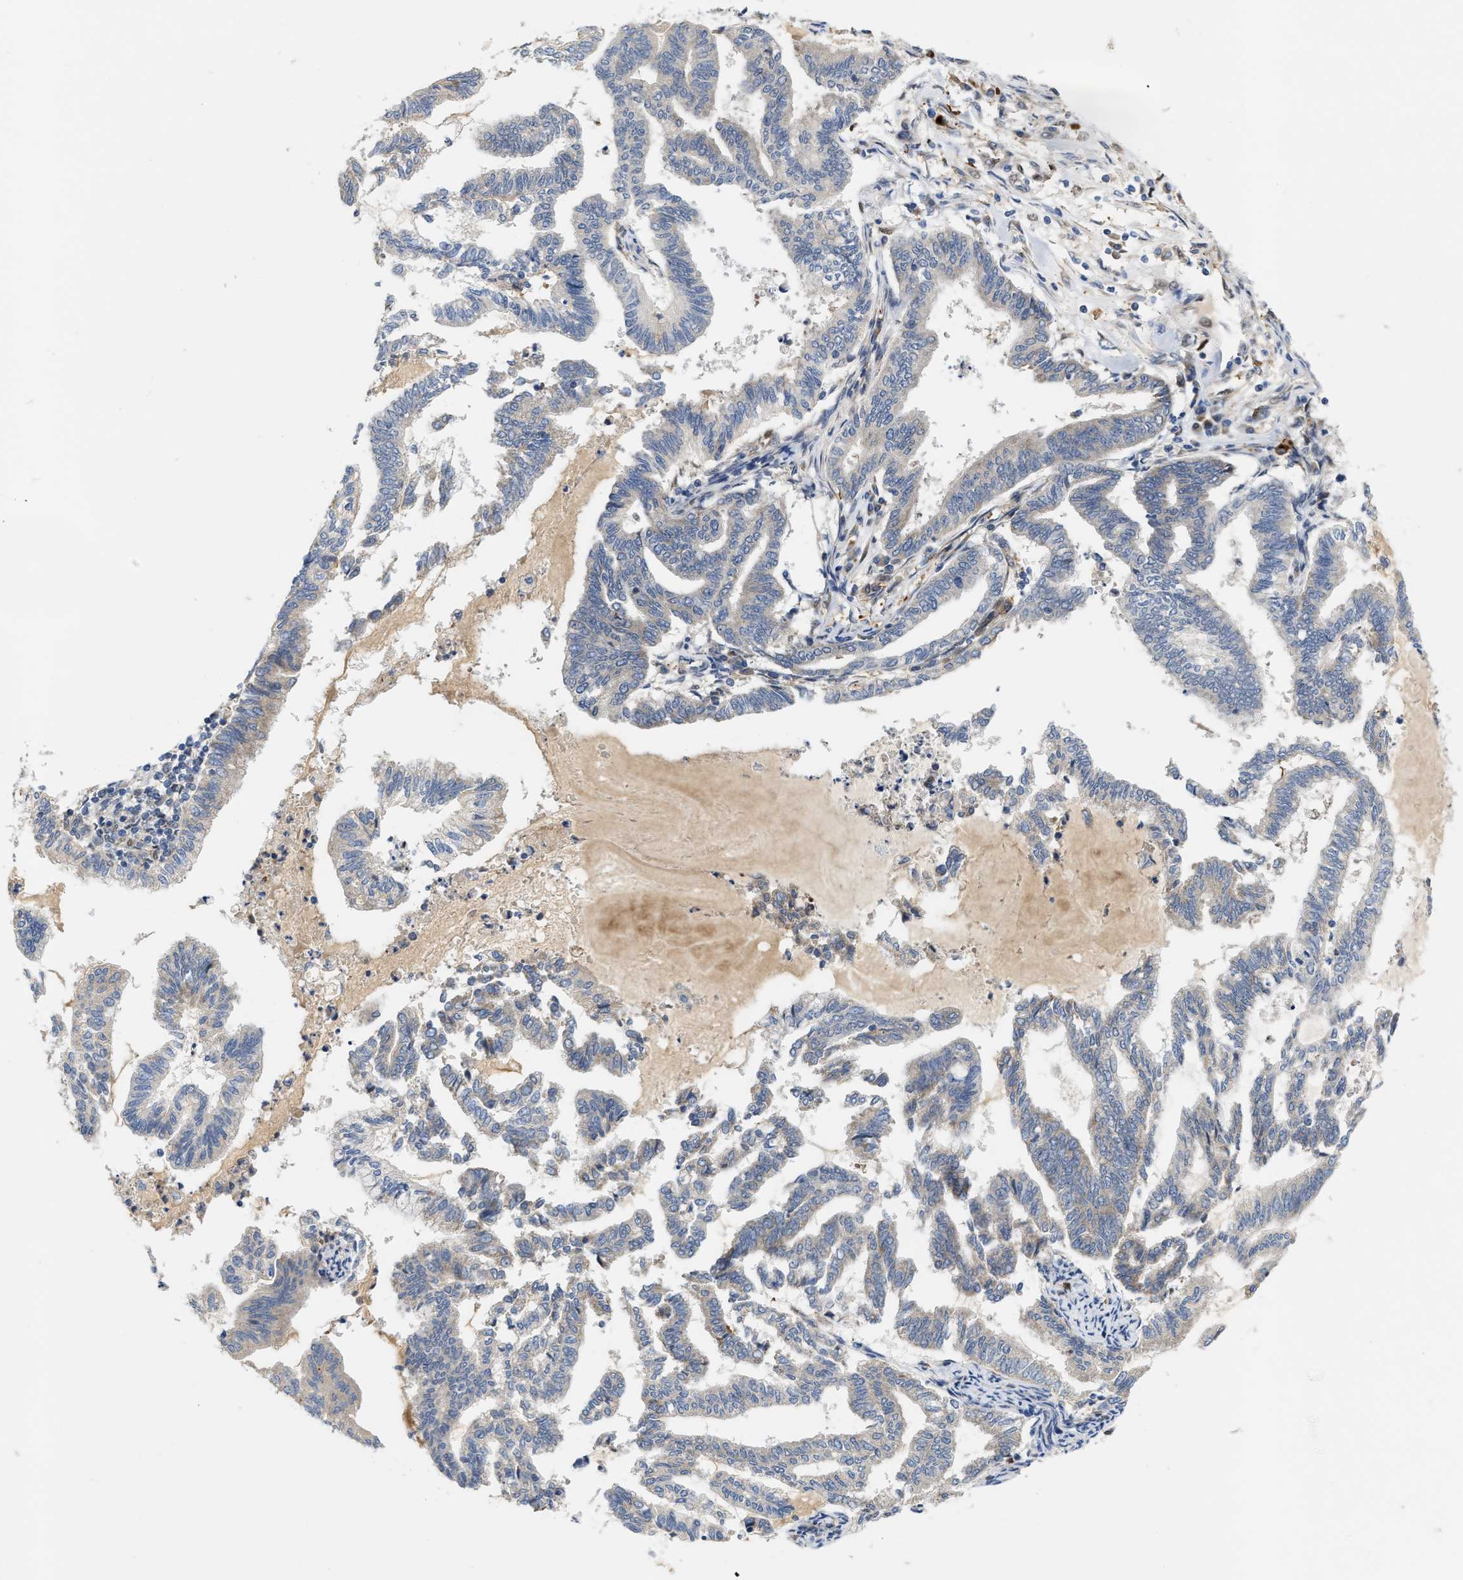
{"staining": {"intensity": "weak", "quantity": "<25%", "location": "cytoplasmic/membranous"}, "tissue": "endometrial cancer", "cell_type": "Tumor cells", "image_type": "cancer", "snomed": [{"axis": "morphology", "description": "Adenocarcinoma, NOS"}, {"axis": "topography", "description": "Endometrium"}], "caption": "A high-resolution micrograph shows immunohistochemistry staining of endometrial cancer, which displays no significant staining in tumor cells.", "gene": "TCF4", "patient": {"sex": "female", "age": 79}}